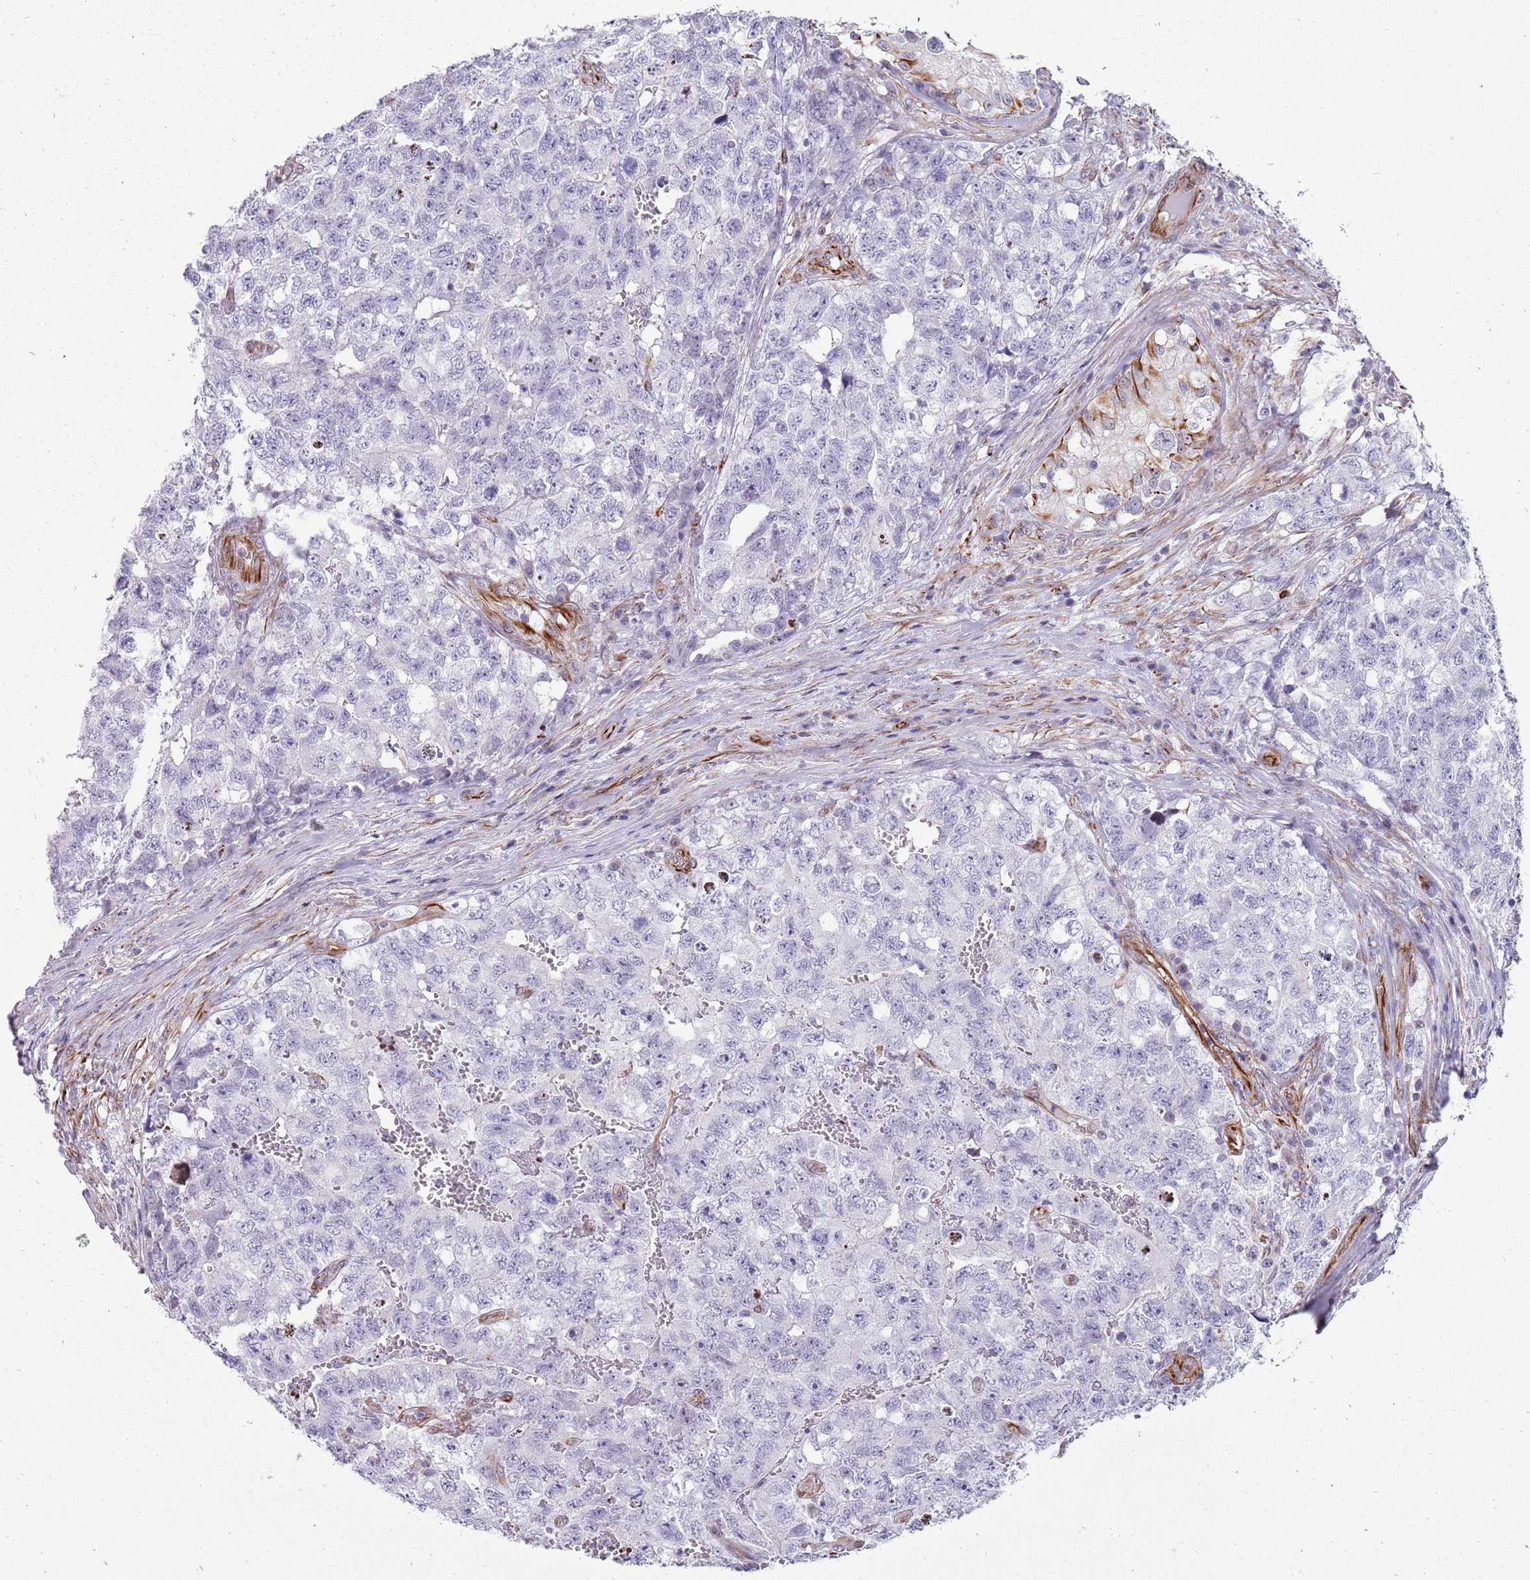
{"staining": {"intensity": "negative", "quantity": "none", "location": "none"}, "tissue": "testis cancer", "cell_type": "Tumor cells", "image_type": "cancer", "snomed": [{"axis": "morphology", "description": "Carcinoma, Embryonal, NOS"}, {"axis": "topography", "description": "Testis"}], "caption": "The immunohistochemistry (IHC) photomicrograph has no significant staining in tumor cells of testis cancer tissue.", "gene": "NBPF3", "patient": {"sex": "male", "age": 31}}